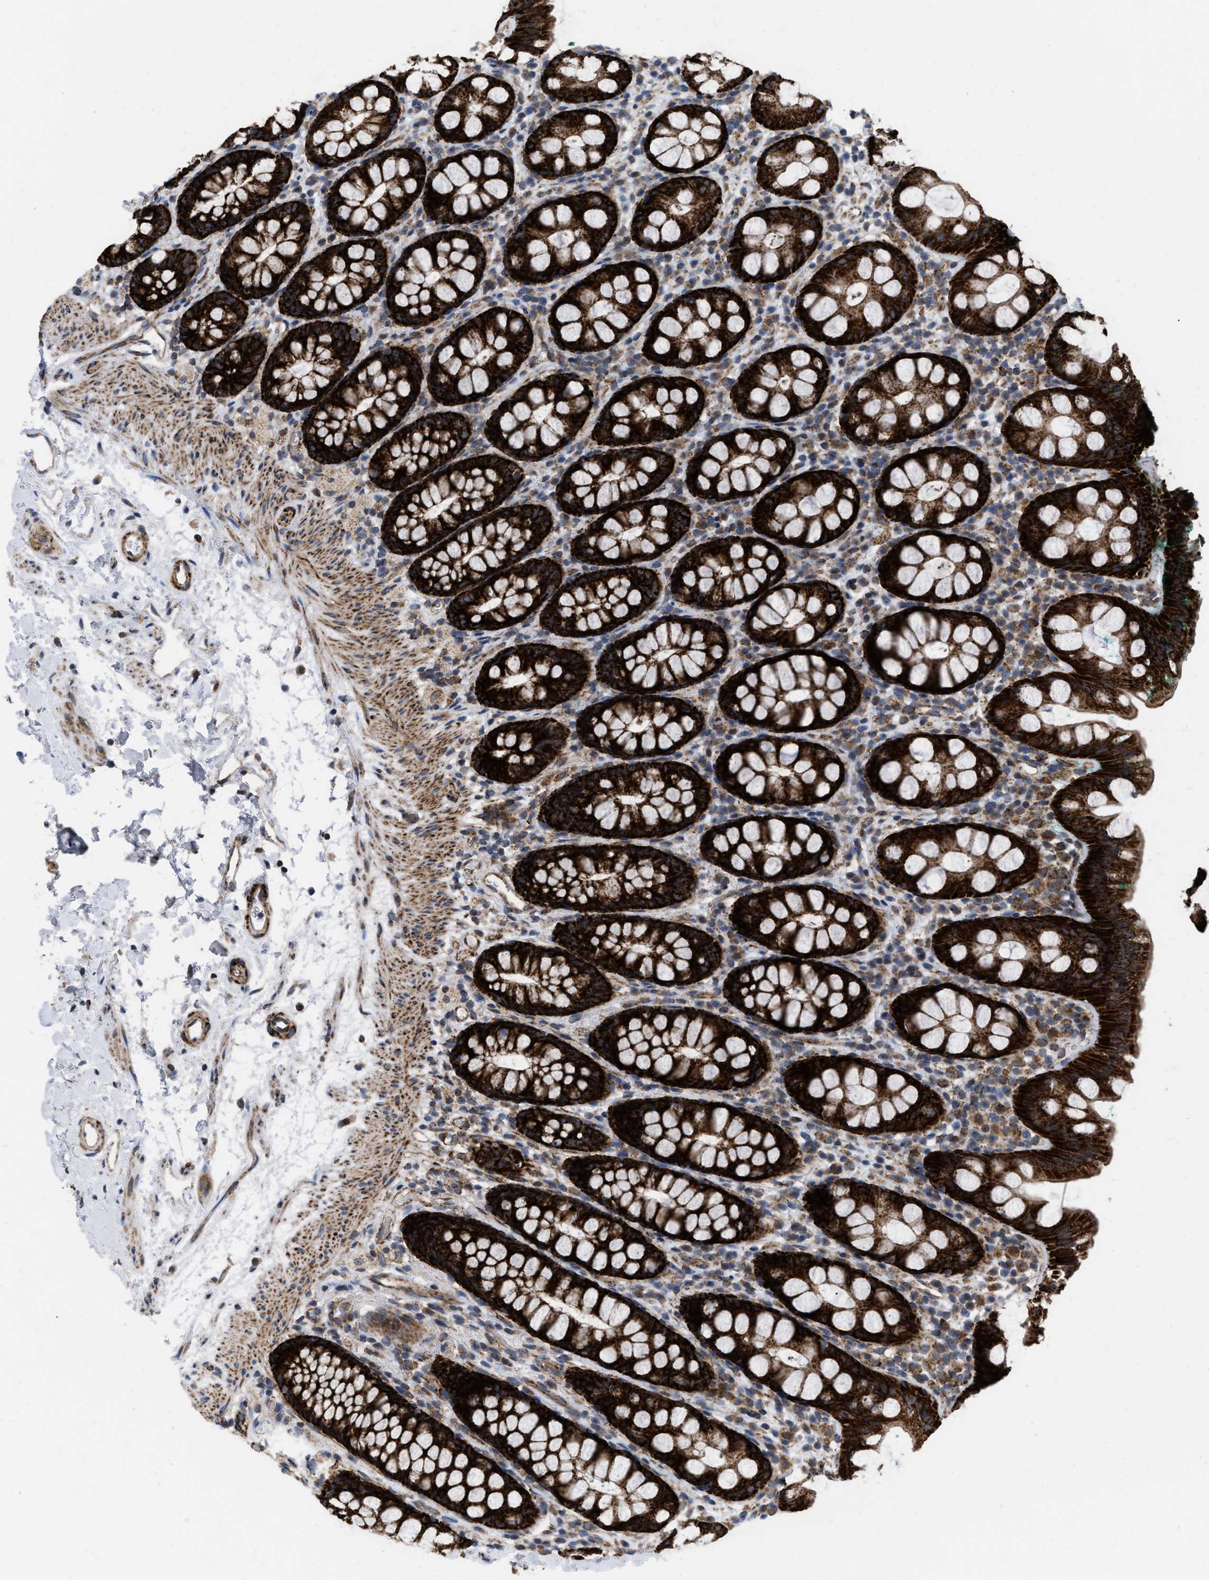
{"staining": {"intensity": "strong", "quantity": ">75%", "location": "cytoplasmic/membranous"}, "tissue": "rectum", "cell_type": "Glandular cells", "image_type": "normal", "snomed": [{"axis": "morphology", "description": "Normal tissue, NOS"}, {"axis": "topography", "description": "Rectum"}], "caption": "Rectum stained with immunohistochemistry shows strong cytoplasmic/membranous positivity in approximately >75% of glandular cells.", "gene": "AKAP1", "patient": {"sex": "female", "age": 65}}